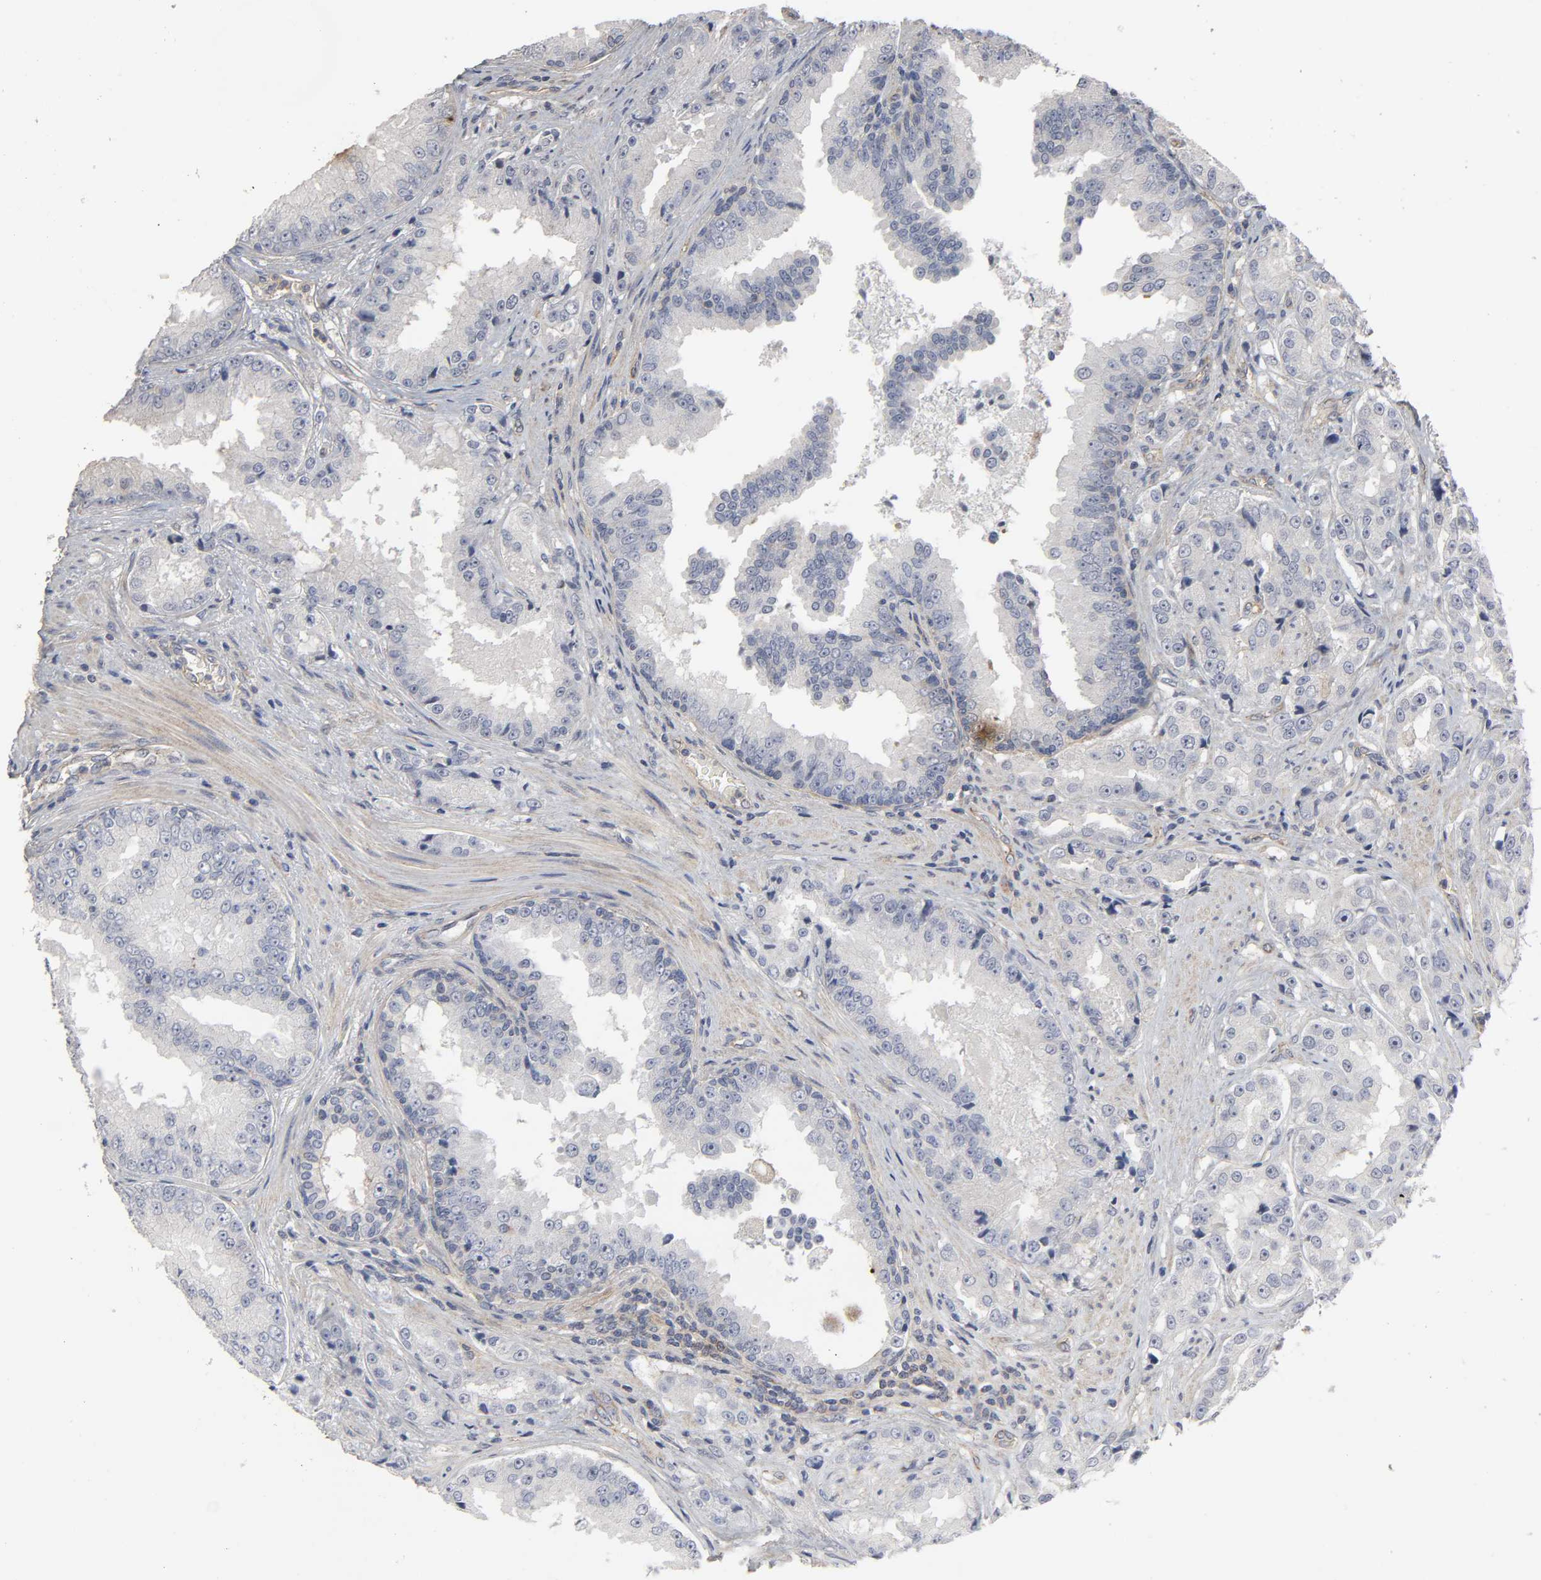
{"staining": {"intensity": "negative", "quantity": "none", "location": "none"}, "tissue": "prostate cancer", "cell_type": "Tumor cells", "image_type": "cancer", "snomed": [{"axis": "morphology", "description": "Adenocarcinoma, High grade"}, {"axis": "topography", "description": "Prostate"}], "caption": "An IHC photomicrograph of prostate cancer is shown. There is no staining in tumor cells of prostate cancer. (Immunohistochemistry, brightfield microscopy, high magnification).", "gene": "SH3GLB1", "patient": {"sex": "male", "age": 73}}